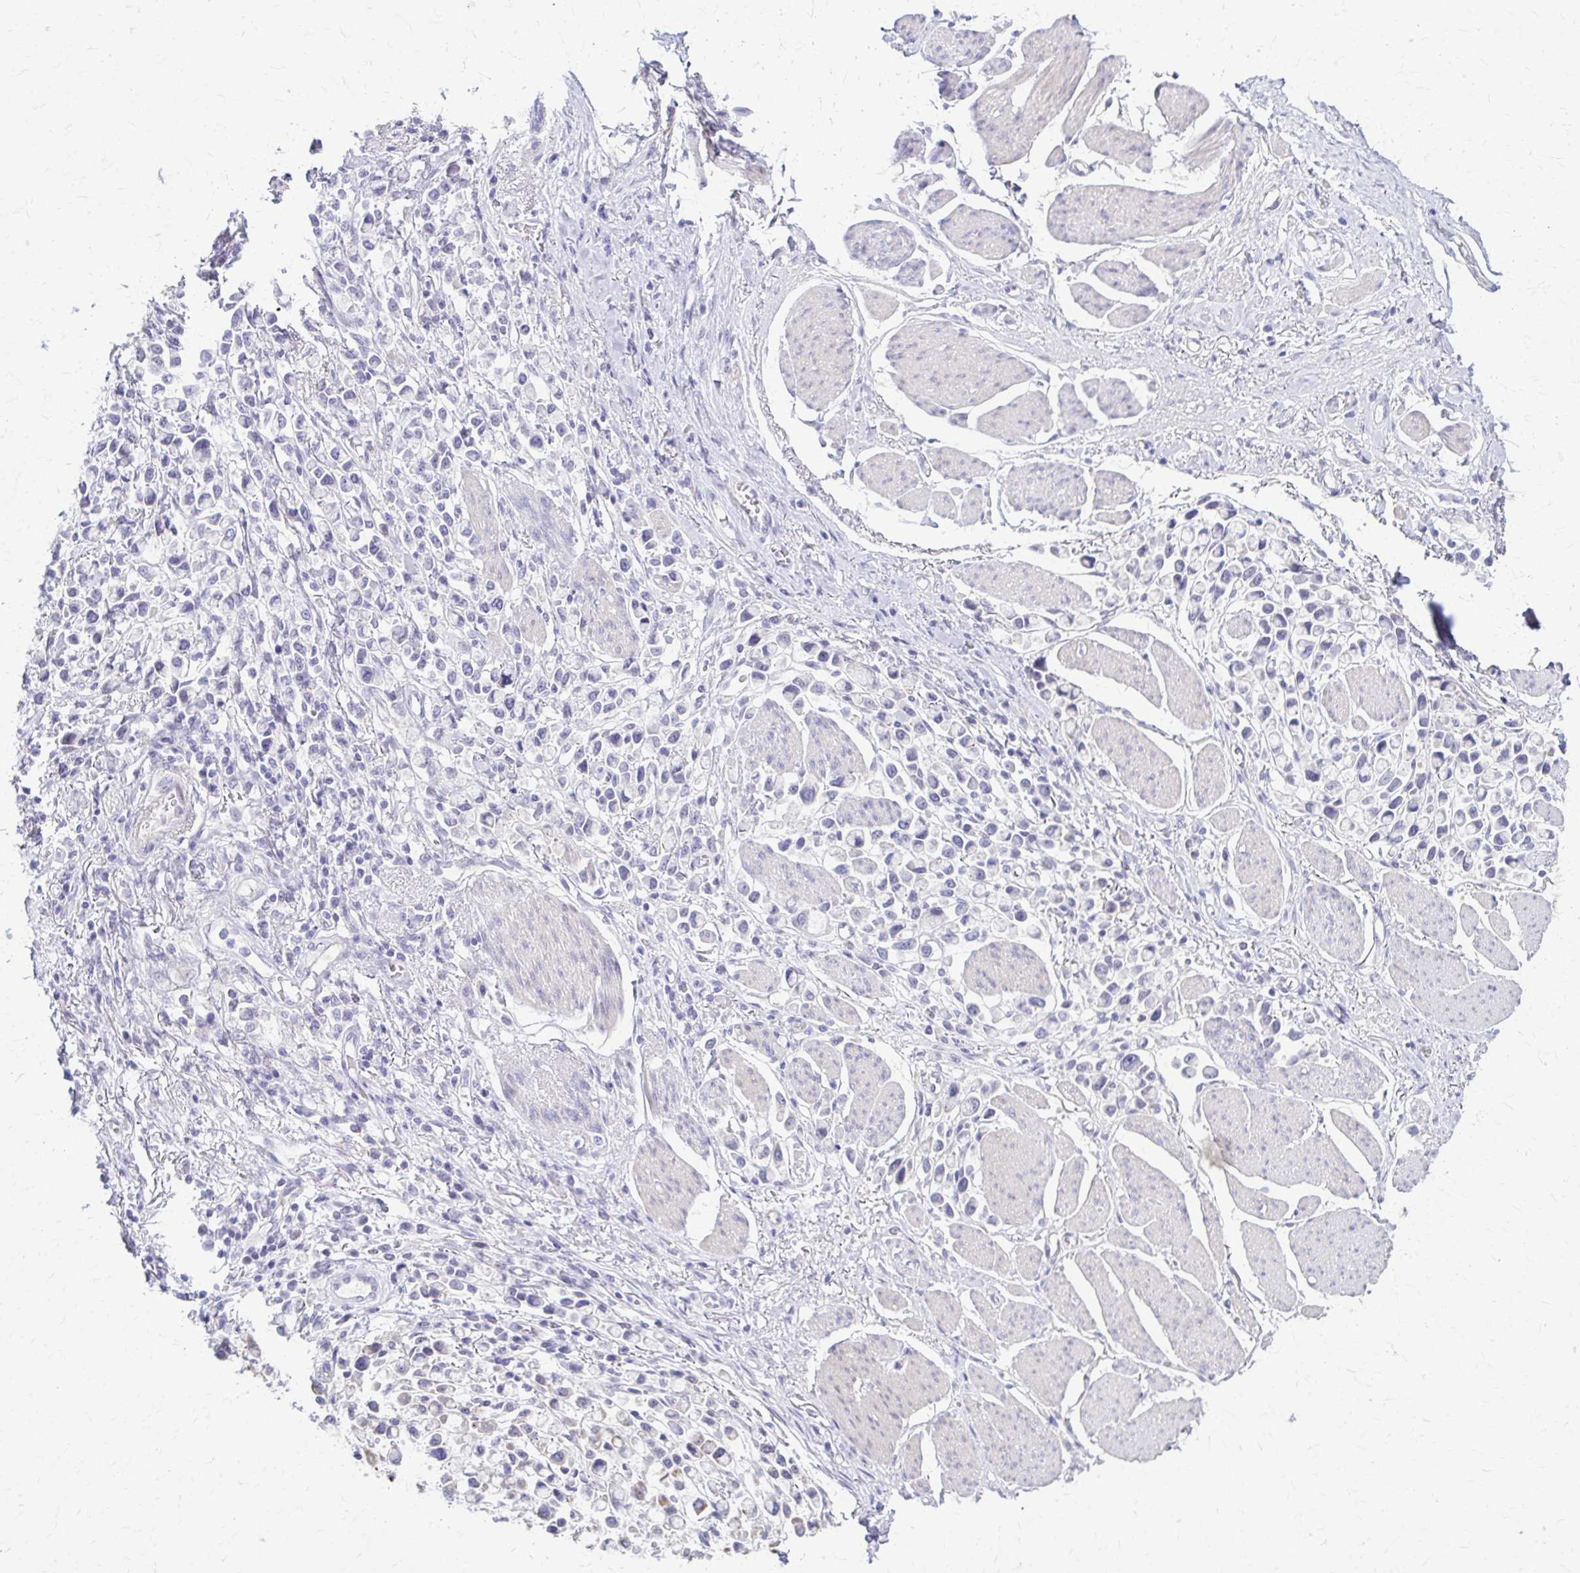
{"staining": {"intensity": "negative", "quantity": "none", "location": "none"}, "tissue": "stomach cancer", "cell_type": "Tumor cells", "image_type": "cancer", "snomed": [{"axis": "morphology", "description": "Adenocarcinoma, NOS"}, {"axis": "topography", "description": "Stomach"}], "caption": "DAB immunohistochemical staining of stomach cancer (adenocarcinoma) demonstrates no significant expression in tumor cells. (DAB (3,3'-diaminobenzidine) immunohistochemistry, high magnification).", "gene": "RHOBTB2", "patient": {"sex": "female", "age": 81}}